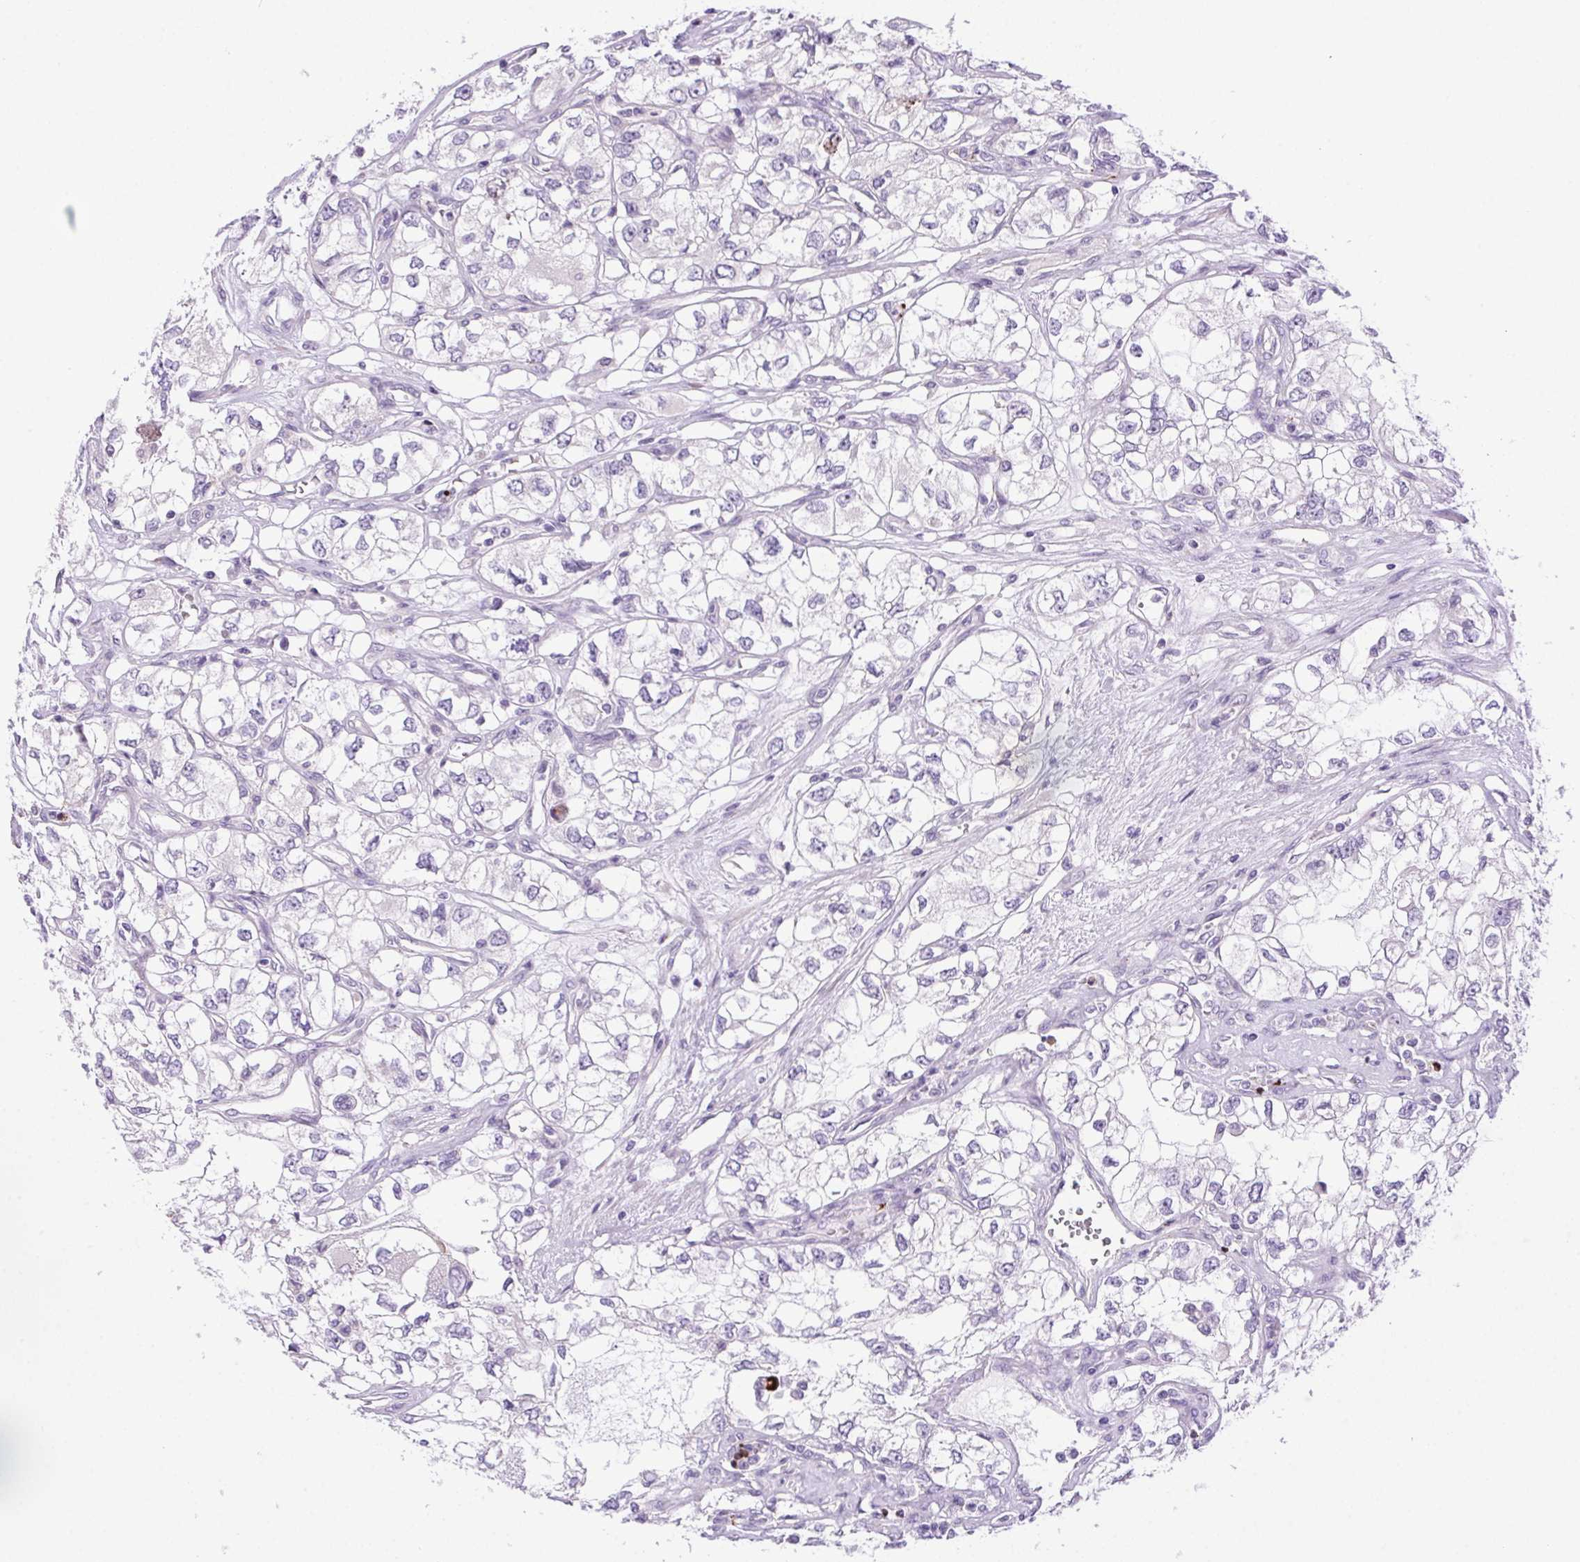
{"staining": {"intensity": "negative", "quantity": "none", "location": "none"}, "tissue": "renal cancer", "cell_type": "Tumor cells", "image_type": "cancer", "snomed": [{"axis": "morphology", "description": "Adenocarcinoma, NOS"}, {"axis": "topography", "description": "Kidney"}], "caption": "An image of renal cancer (adenocarcinoma) stained for a protein shows no brown staining in tumor cells.", "gene": "LRRTM1", "patient": {"sex": "female", "age": 59}}